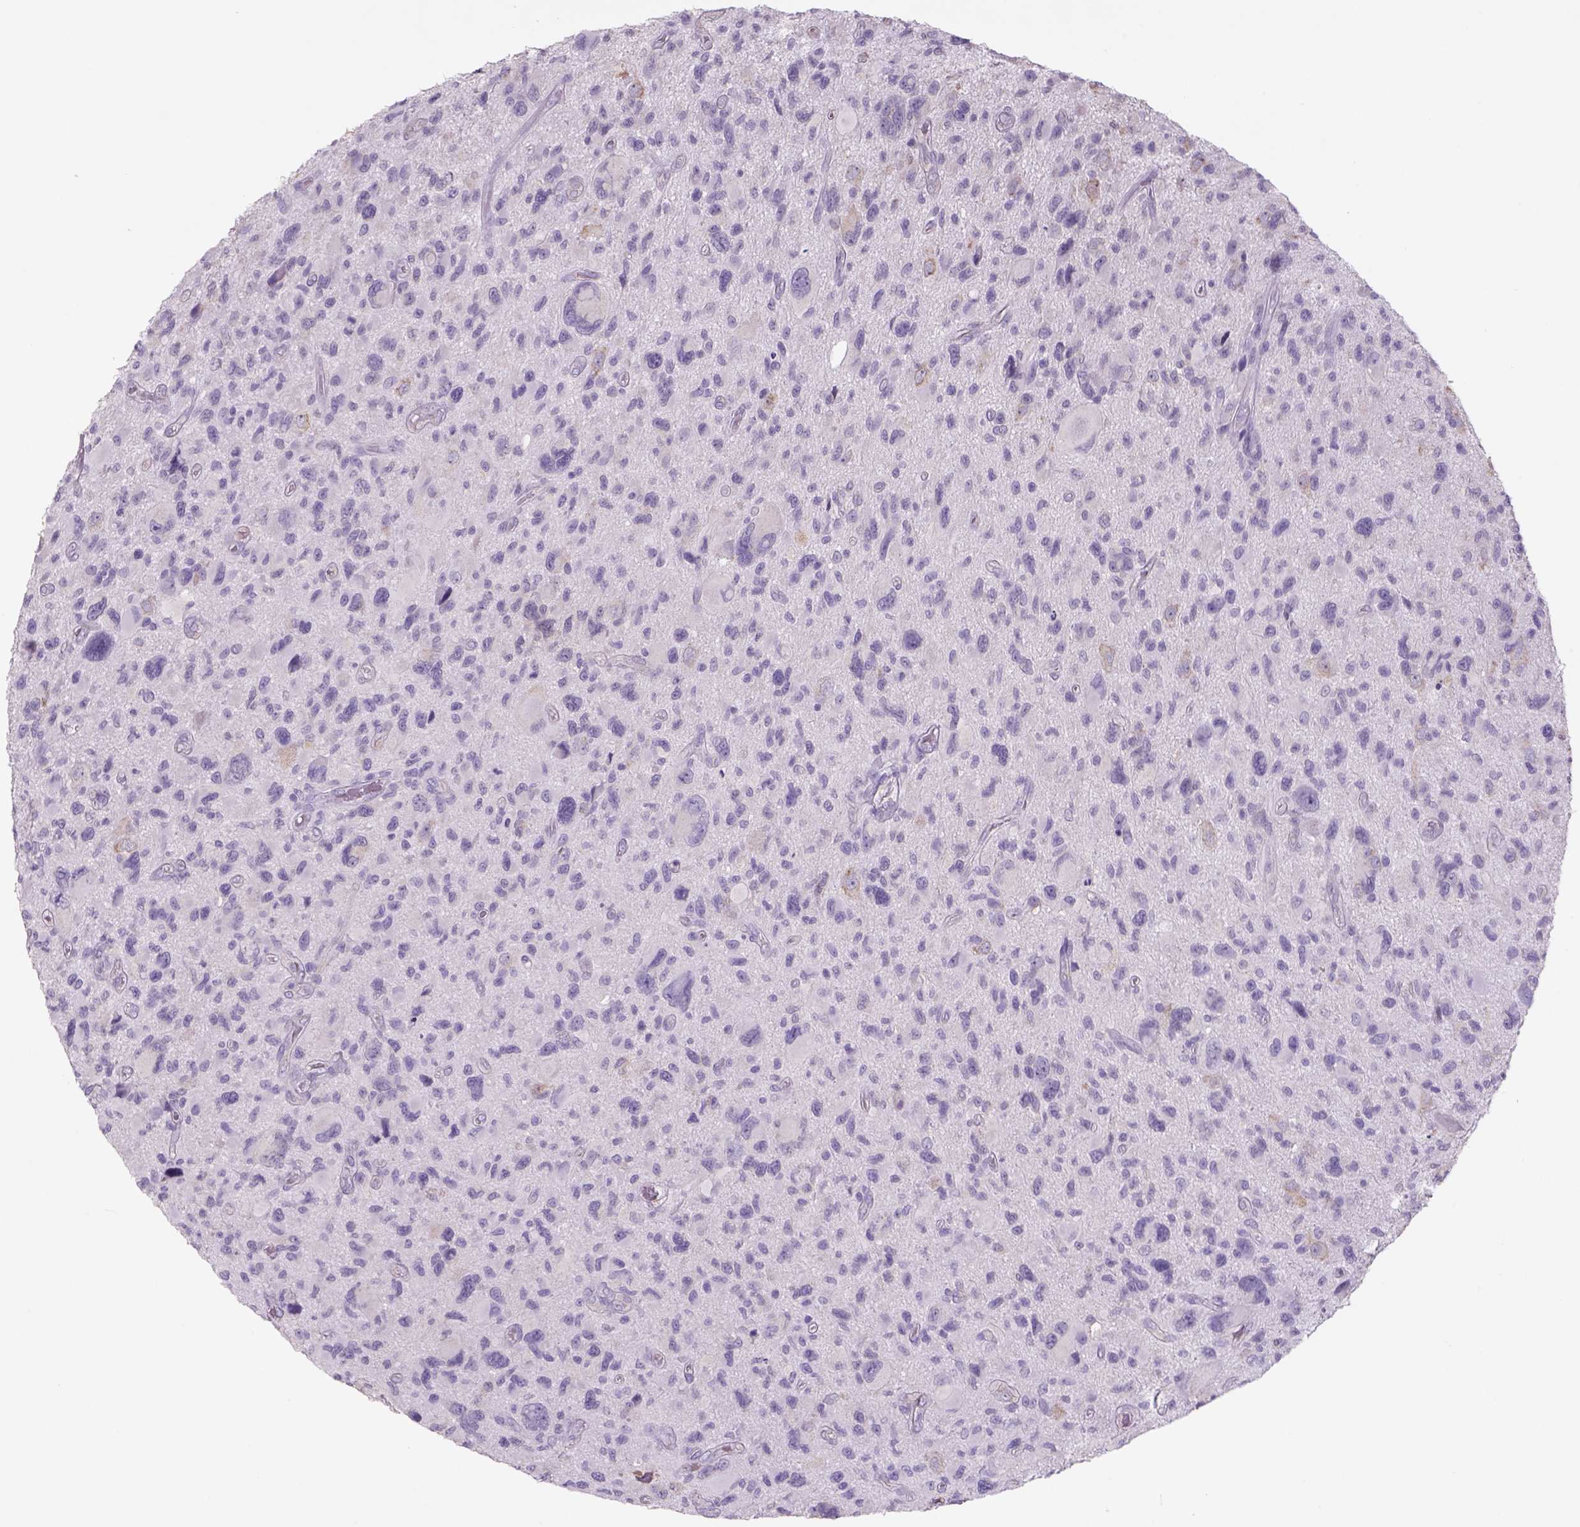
{"staining": {"intensity": "negative", "quantity": "none", "location": "none"}, "tissue": "glioma", "cell_type": "Tumor cells", "image_type": "cancer", "snomed": [{"axis": "morphology", "description": "Glioma, malignant, NOS"}, {"axis": "morphology", "description": "Glioma, malignant, High grade"}, {"axis": "topography", "description": "Brain"}], "caption": "Human glioma stained for a protein using IHC reveals no positivity in tumor cells.", "gene": "NAALAD2", "patient": {"sex": "female", "age": 71}}